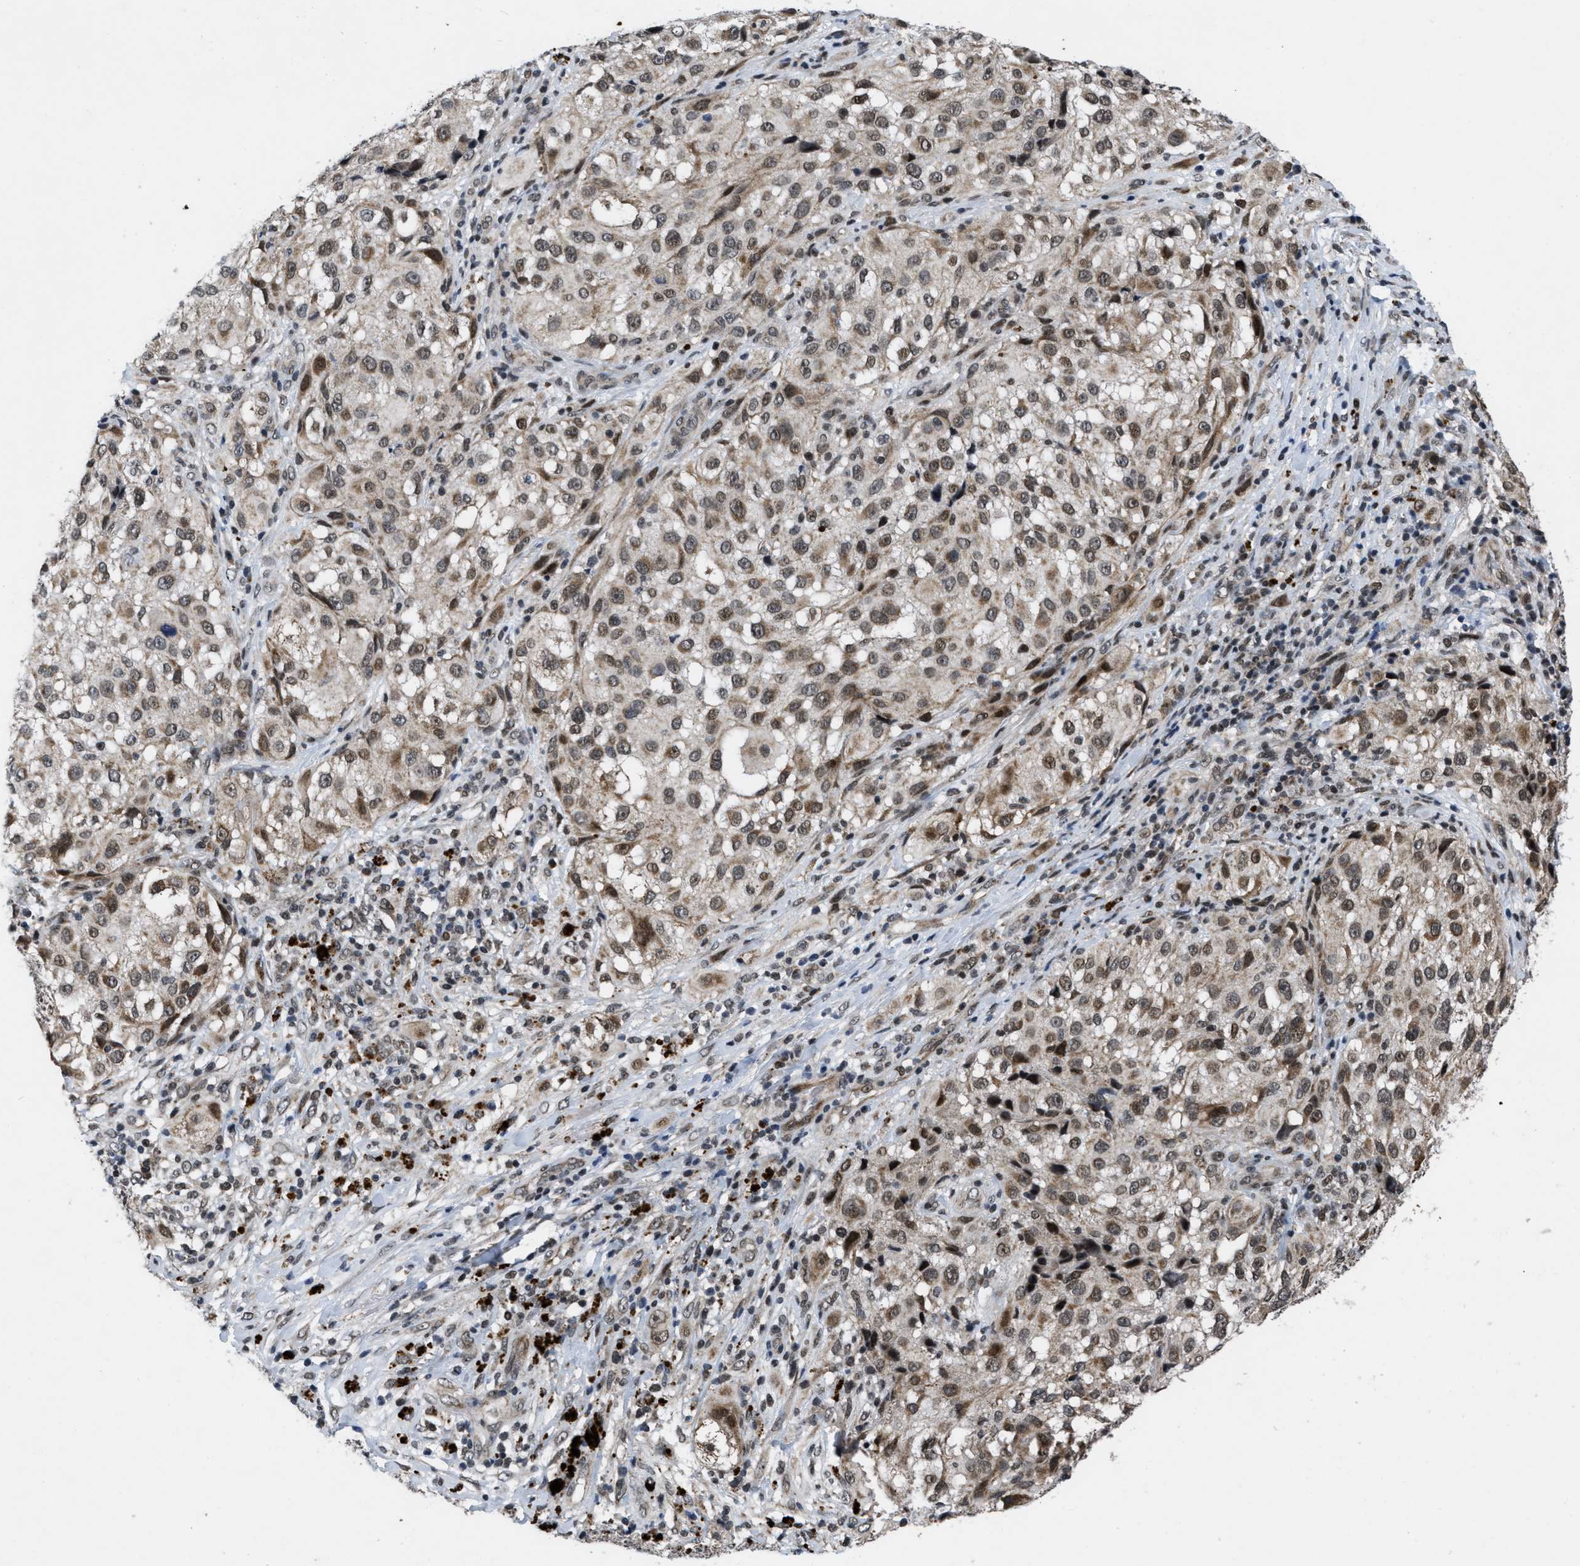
{"staining": {"intensity": "weak", "quantity": ">75%", "location": "nuclear"}, "tissue": "melanoma", "cell_type": "Tumor cells", "image_type": "cancer", "snomed": [{"axis": "morphology", "description": "Necrosis, NOS"}, {"axis": "morphology", "description": "Malignant melanoma, NOS"}, {"axis": "topography", "description": "Skin"}], "caption": "IHC staining of melanoma, which demonstrates low levels of weak nuclear expression in about >75% of tumor cells indicating weak nuclear protein positivity. The staining was performed using DAB (brown) for protein detection and nuclei were counterstained in hematoxylin (blue).", "gene": "ZNHIT1", "patient": {"sex": "female", "age": 87}}